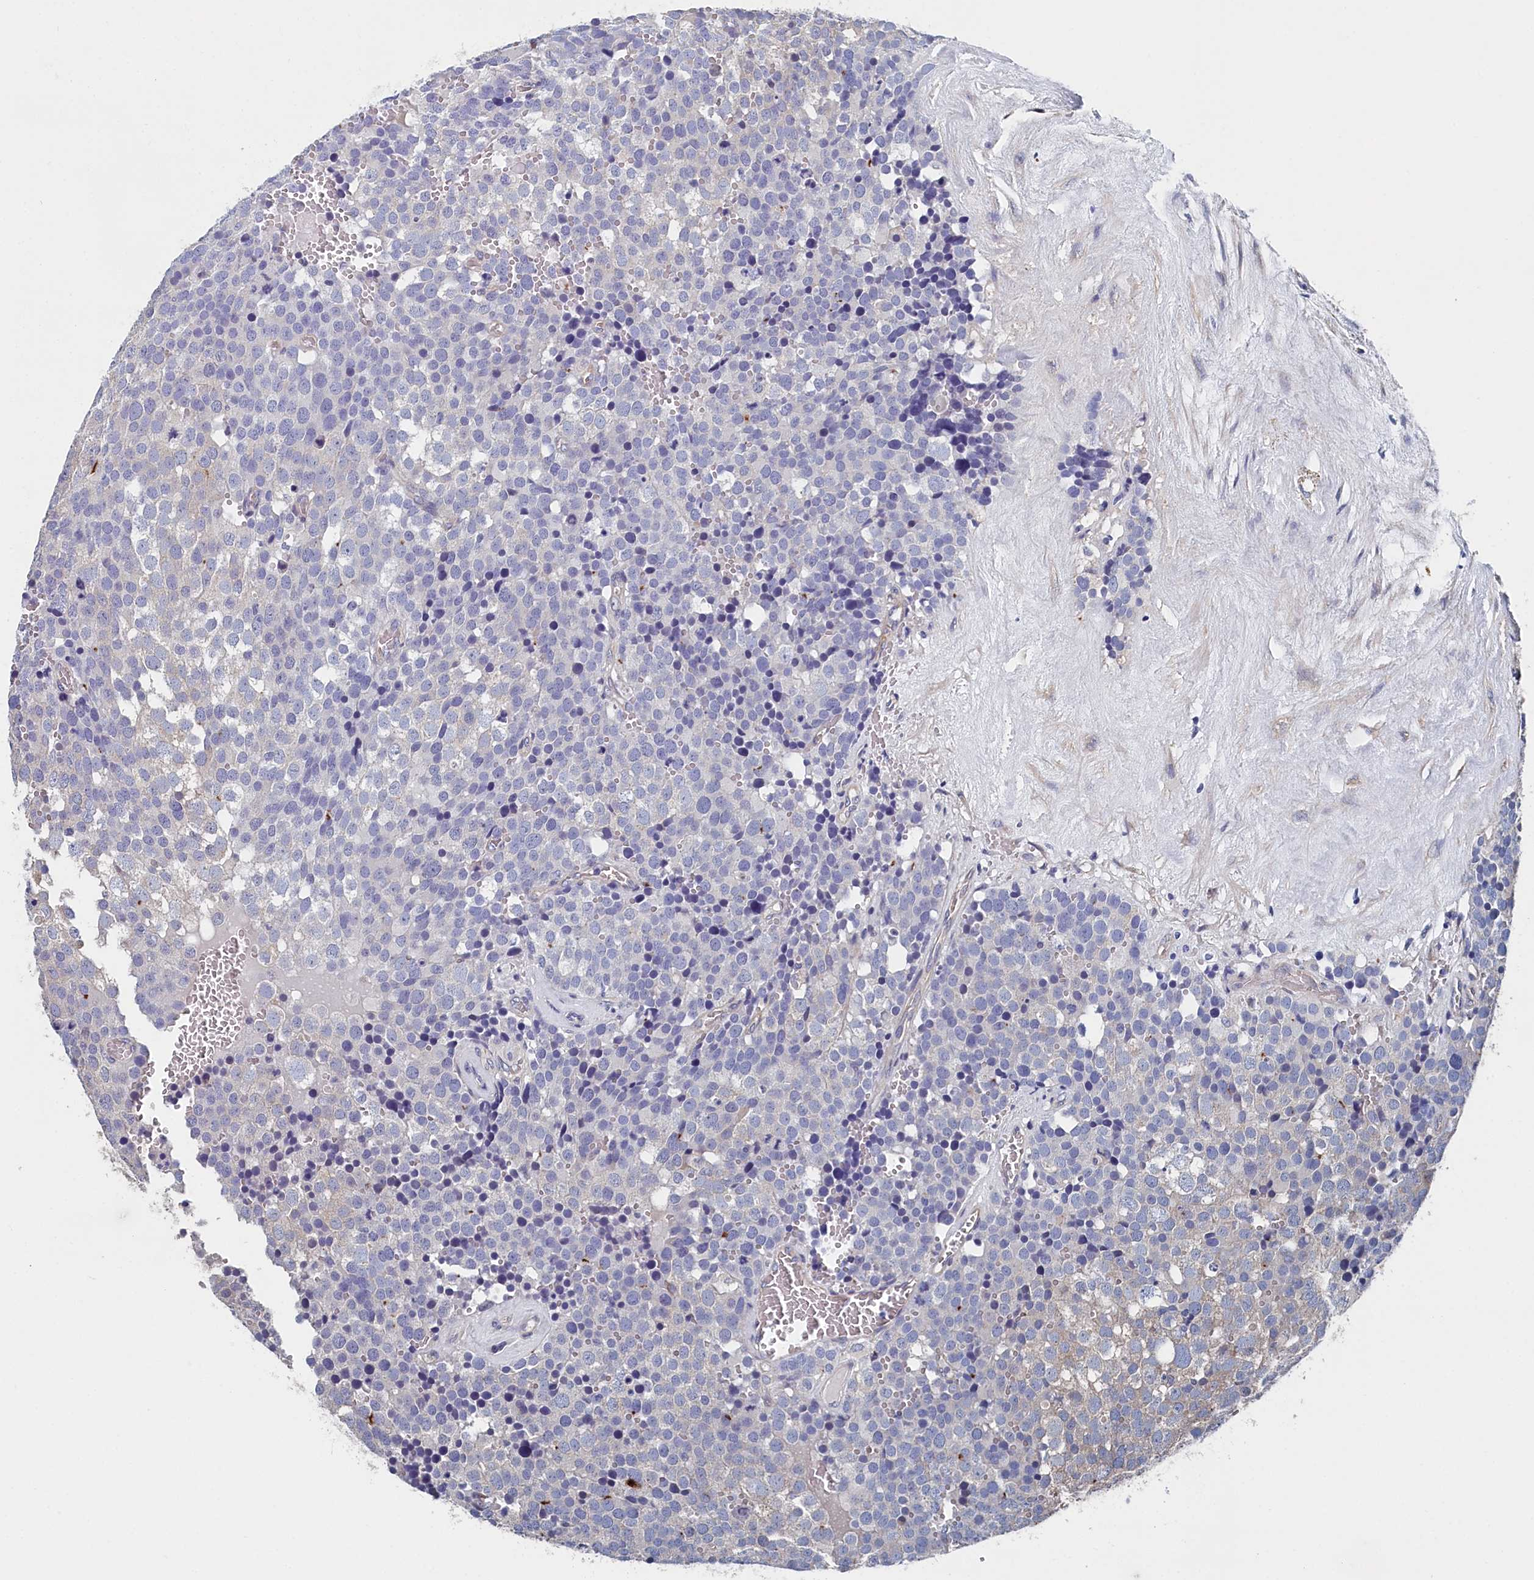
{"staining": {"intensity": "negative", "quantity": "none", "location": "none"}, "tissue": "testis cancer", "cell_type": "Tumor cells", "image_type": "cancer", "snomed": [{"axis": "morphology", "description": "Seminoma, NOS"}, {"axis": "topography", "description": "Testis"}], "caption": "Immunohistochemistry micrograph of neoplastic tissue: human seminoma (testis) stained with DAB (3,3'-diaminobenzidine) exhibits no significant protein positivity in tumor cells.", "gene": "BHMT", "patient": {"sex": "male", "age": 71}}